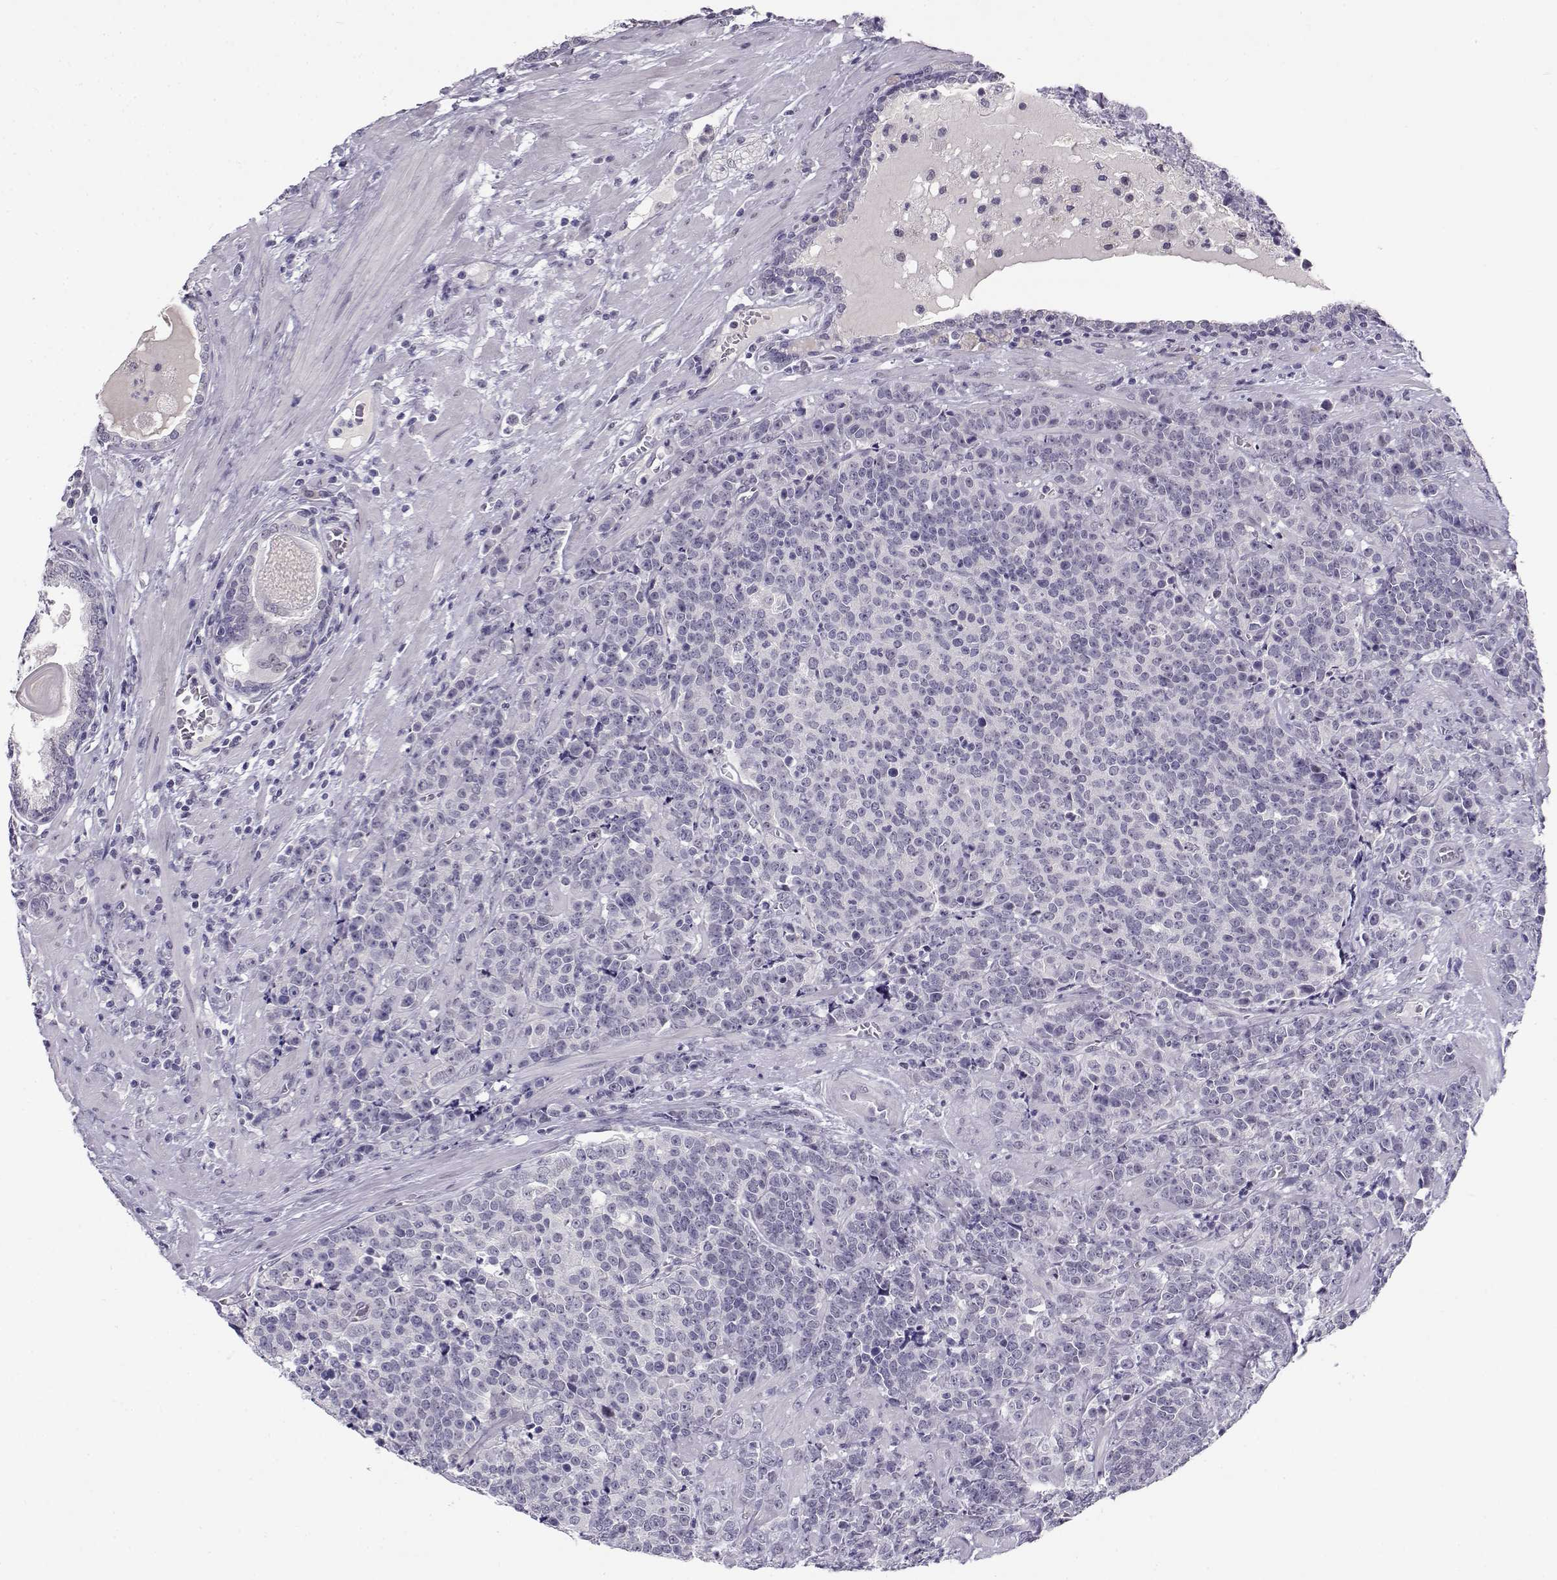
{"staining": {"intensity": "negative", "quantity": "none", "location": "none"}, "tissue": "prostate cancer", "cell_type": "Tumor cells", "image_type": "cancer", "snomed": [{"axis": "morphology", "description": "Adenocarcinoma, NOS"}, {"axis": "topography", "description": "Prostate"}], "caption": "This is a image of IHC staining of prostate cancer, which shows no staining in tumor cells.", "gene": "C16orf86", "patient": {"sex": "male", "age": 67}}